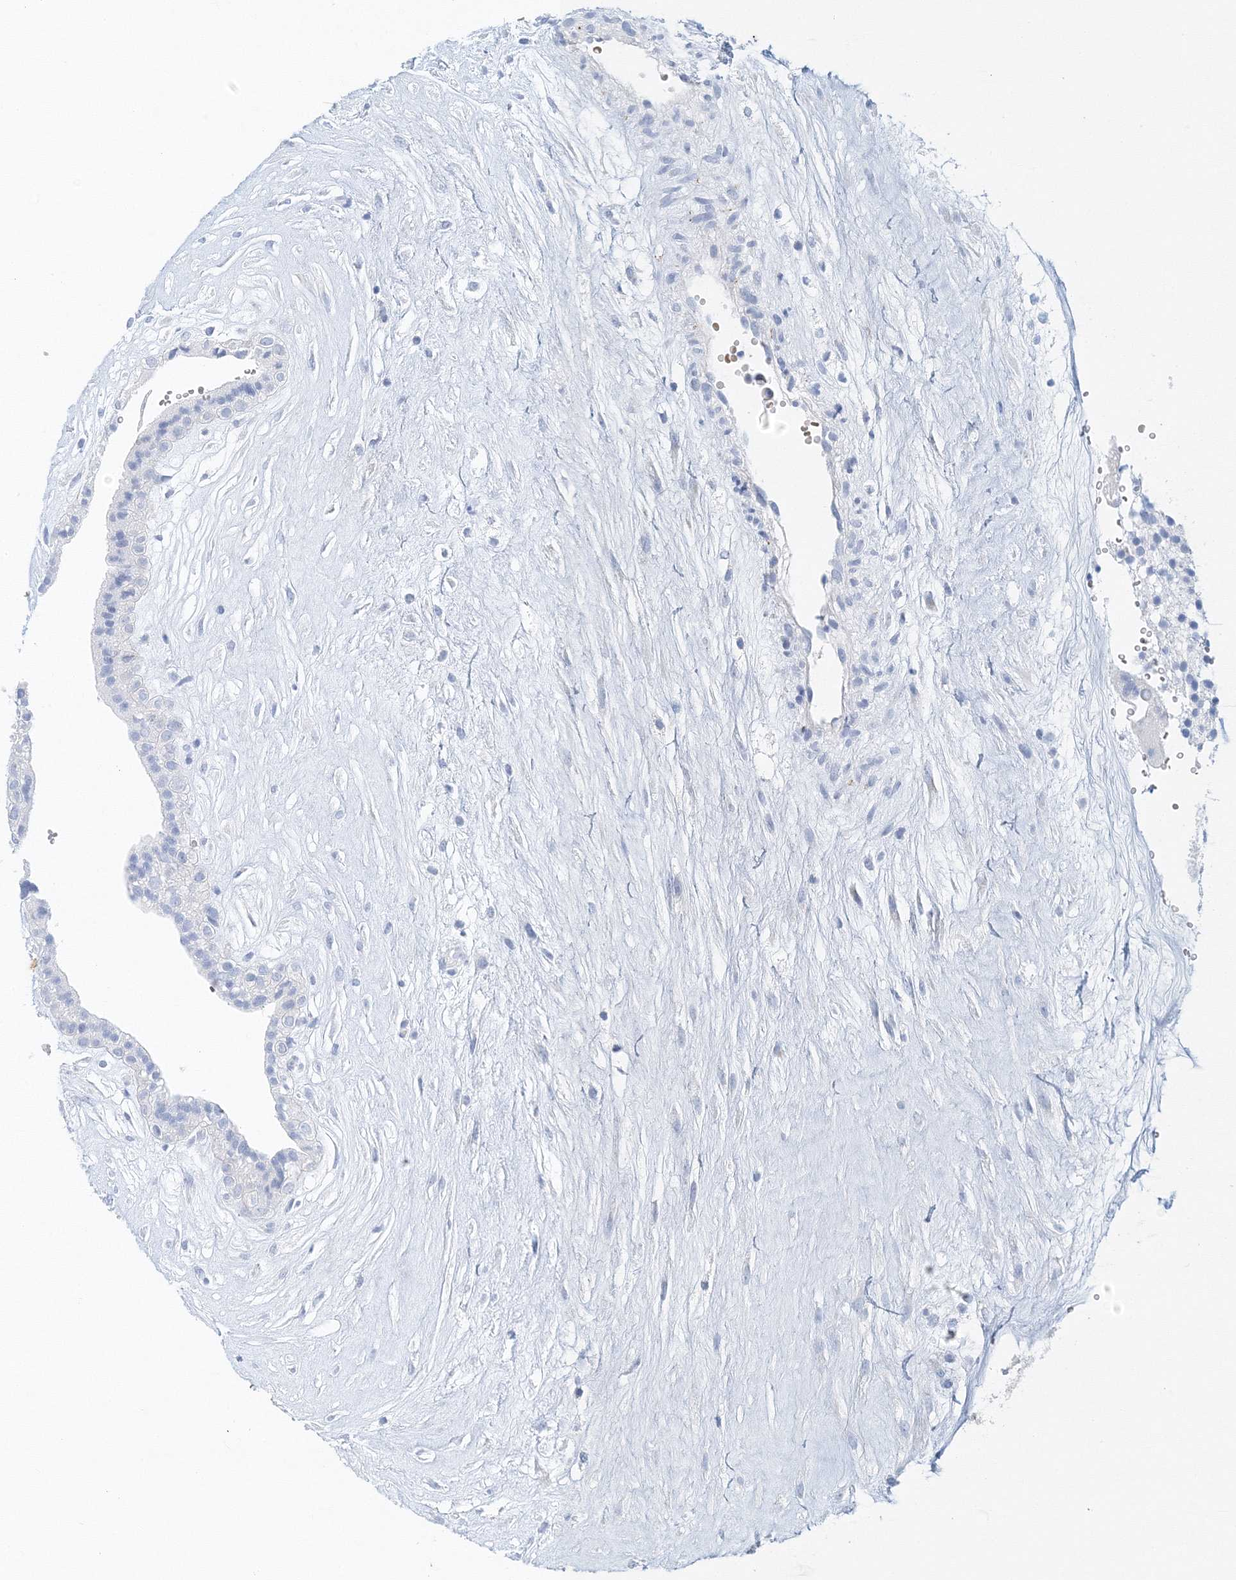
{"staining": {"intensity": "negative", "quantity": "none", "location": "none"}, "tissue": "placenta", "cell_type": "Decidual cells", "image_type": "normal", "snomed": [{"axis": "morphology", "description": "Normal tissue, NOS"}, {"axis": "topography", "description": "Placenta"}], "caption": "The immunohistochemistry photomicrograph has no significant expression in decidual cells of placenta. (DAB (3,3'-diaminobenzidine) immunohistochemistry (IHC), high magnification).", "gene": "VILL", "patient": {"sex": "female", "age": 18}}